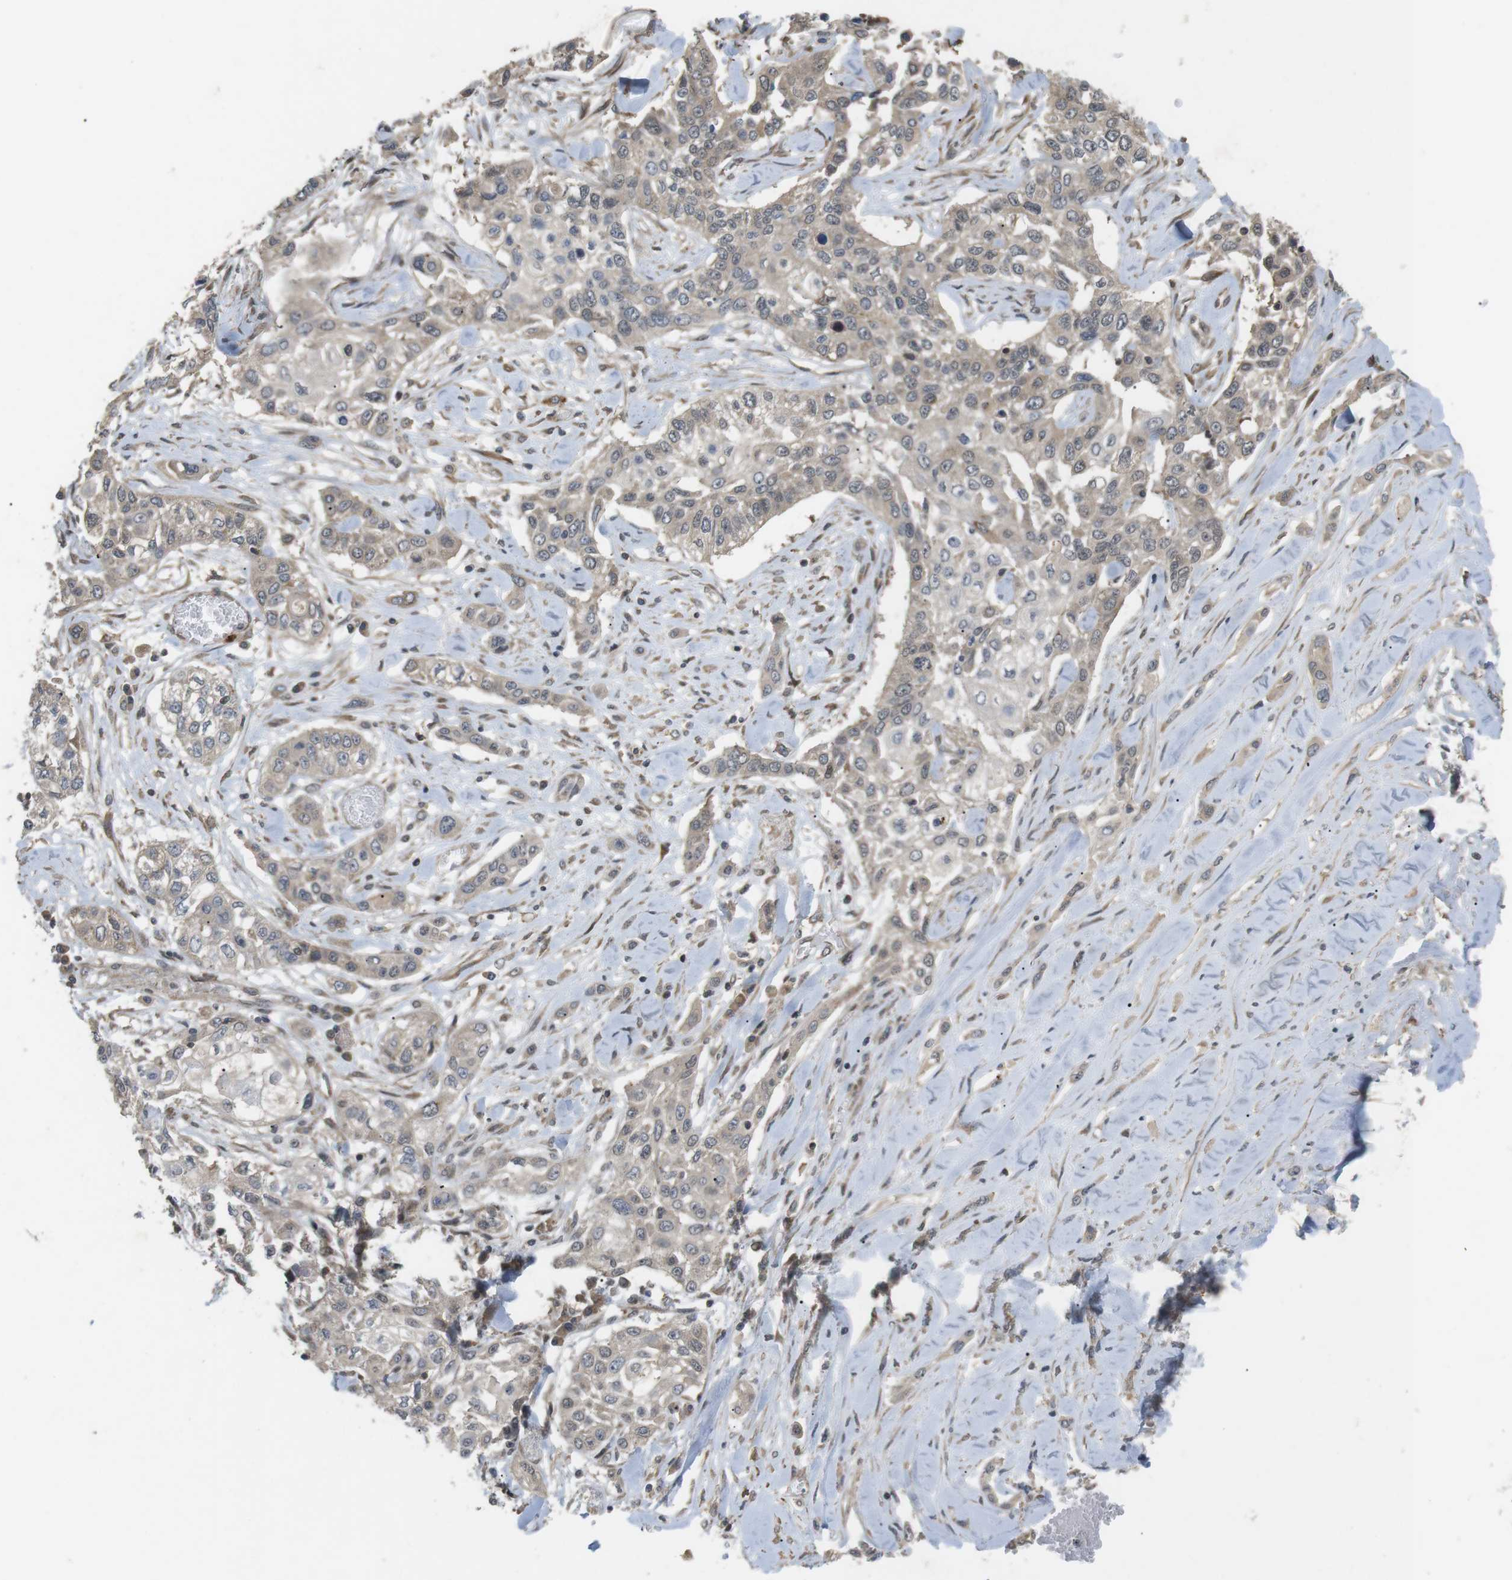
{"staining": {"intensity": "weak", "quantity": "<25%", "location": "cytoplasmic/membranous"}, "tissue": "lung cancer", "cell_type": "Tumor cells", "image_type": "cancer", "snomed": [{"axis": "morphology", "description": "Squamous cell carcinoma, NOS"}, {"axis": "topography", "description": "Lung"}], "caption": "An immunohistochemistry image of lung squamous cell carcinoma is shown. There is no staining in tumor cells of lung squamous cell carcinoma.", "gene": "KANK2", "patient": {"sex": "male", "age": 71}}